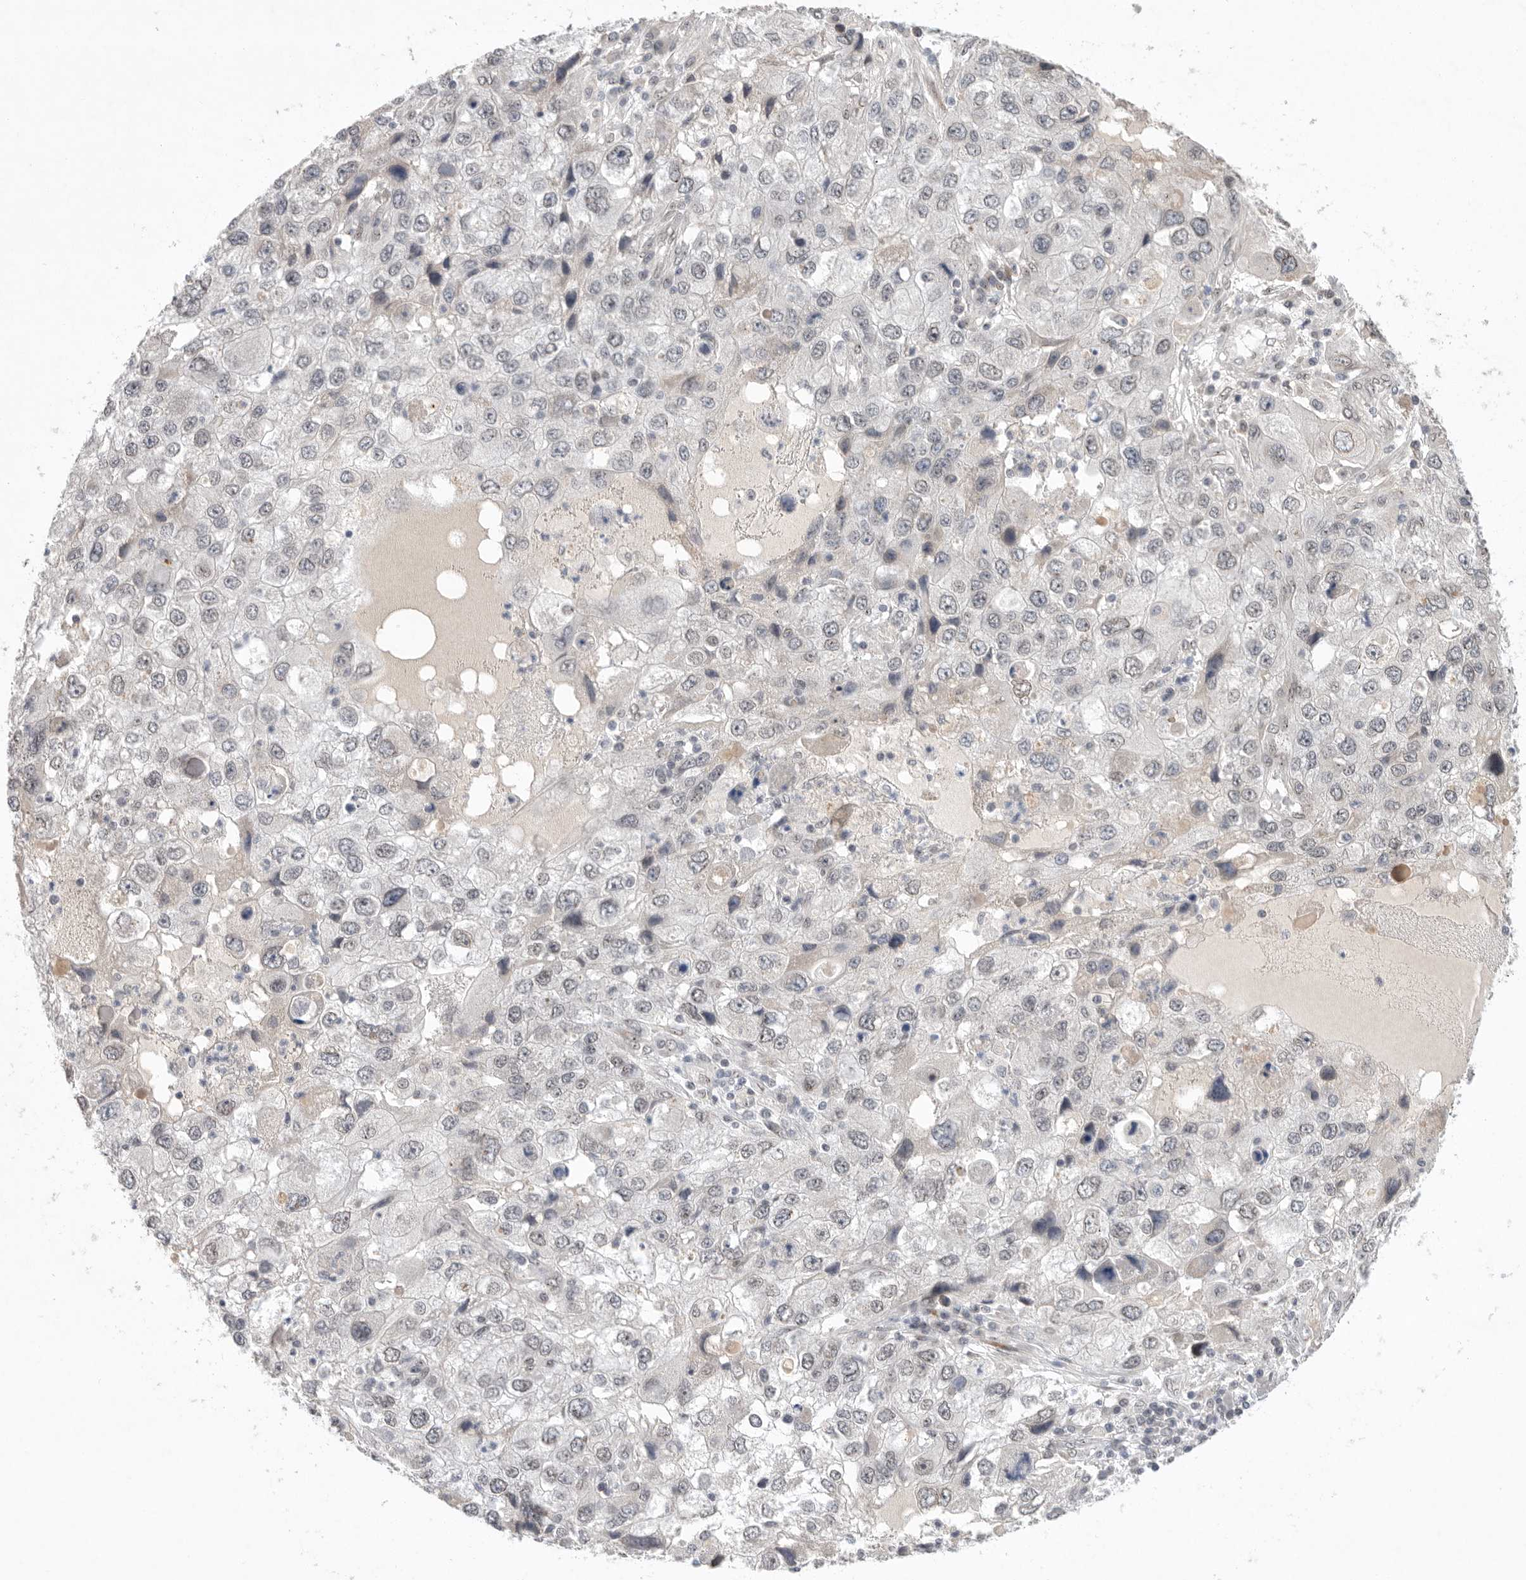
{"staining": {"intensity": "negative", "quantity": "none", "location": "none"}, "tissue": "endometrial cancer", "cell_type": "Tumor cells", "image_type": "cancer", "snomed": [{"axis": "morphology", "description": "Adenocarcinoma, NOS"}, {"axis": "topography", "description": "Endometrium"}], "caption": "Tumor cells are negative for protein expression in human endometrial cancer (adenocarcinoma). (DAB IHC with hematoxylin counter stain).", "gene": "LEMD3", "patient": {"sex": "female", "age": 49}}